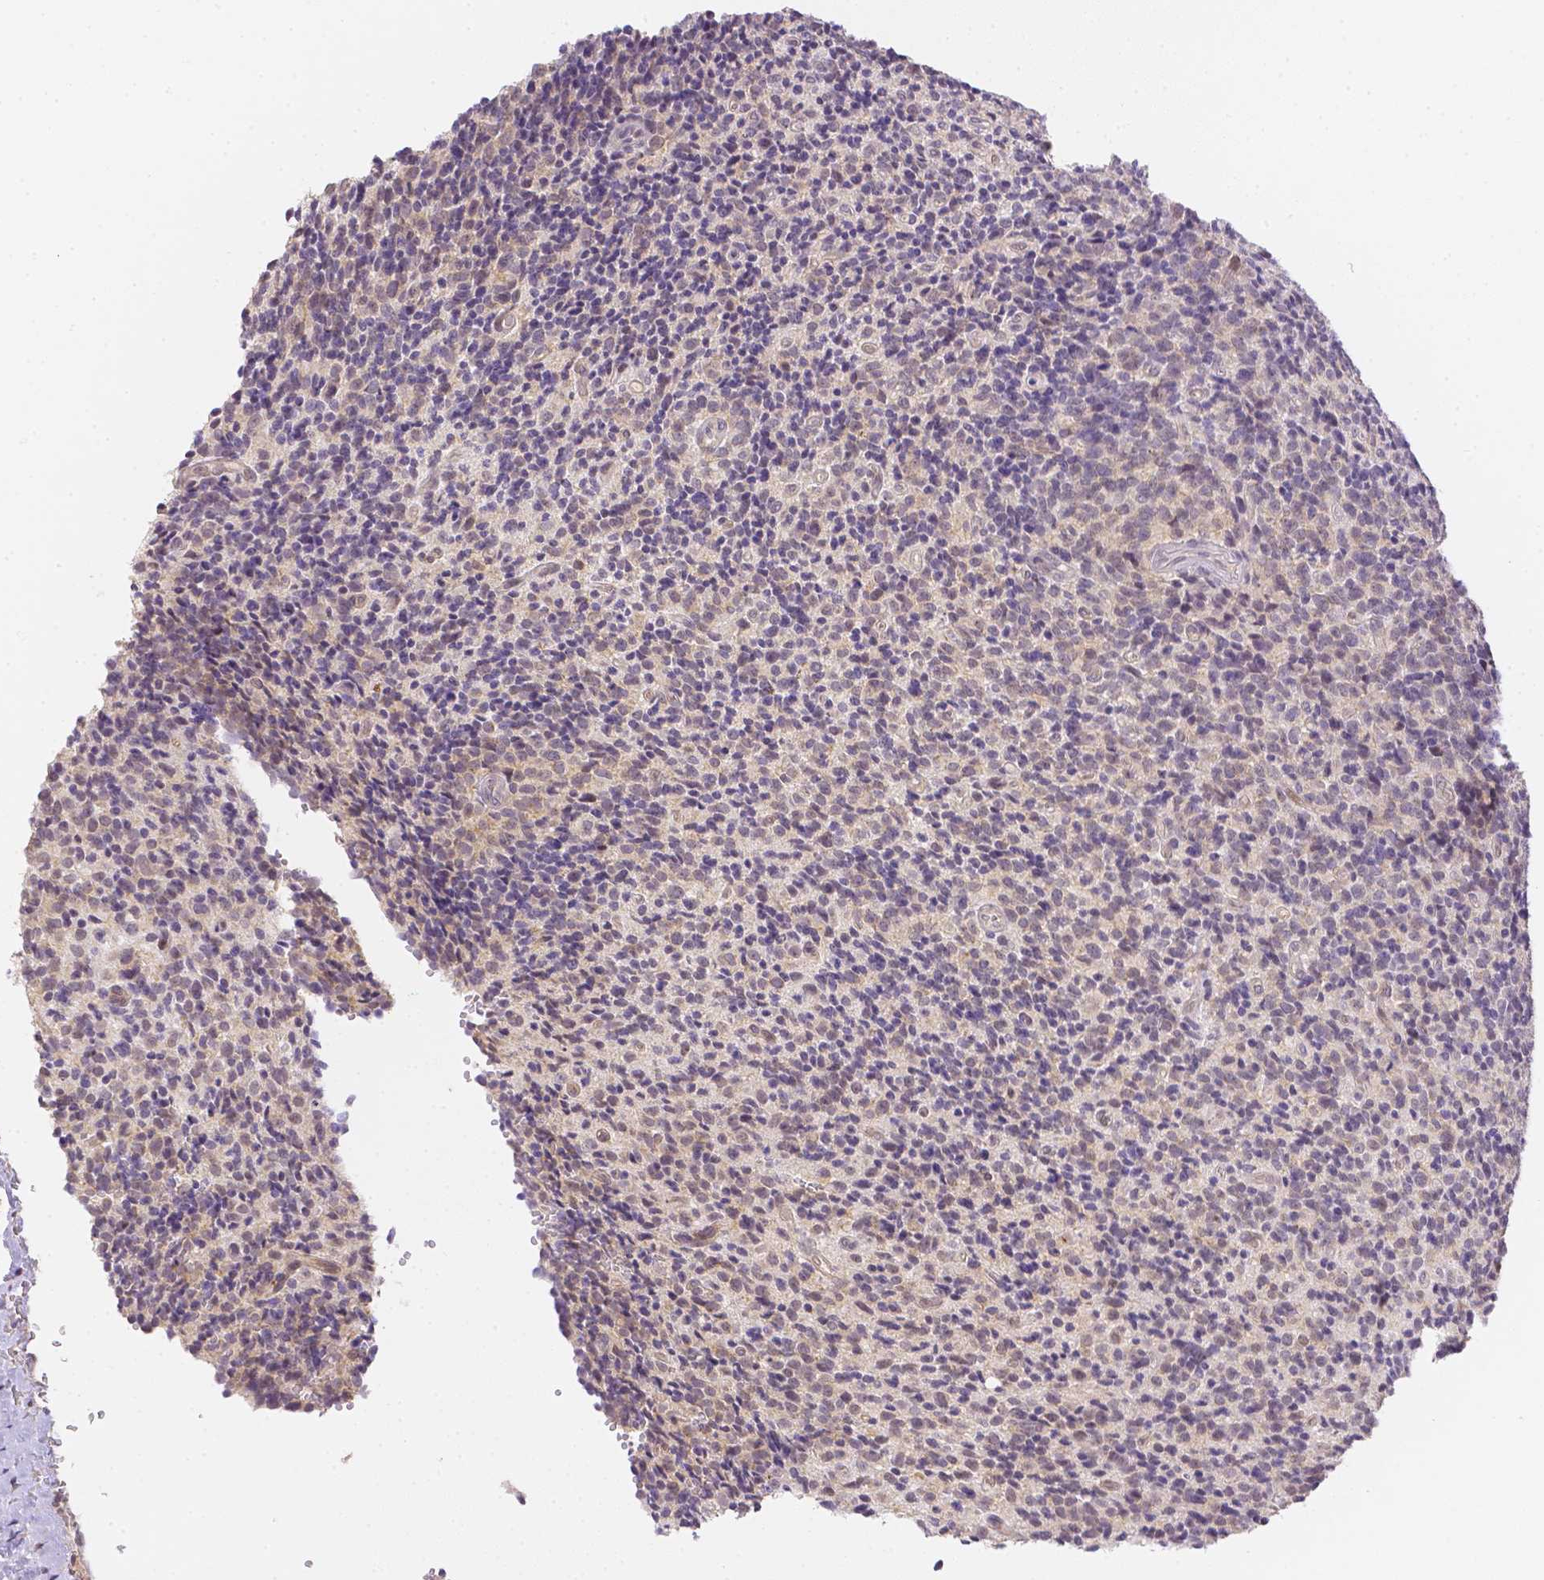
{"staining": {"intensity": "weak", "quantity": "<25%", "location": "nuclear"}, "tissue": "glioma", "cell_type": "Tumor cells", "image_type": "cancer", "snomed": [{"axis": "morphology", "description": "Glioma, malignant, High grade"}, {"axis": "topography", "description": "Brain"}], "caption": "Human malignant high-grade glioma stained for a protein using immunohistochemistry displays no positivity in tumor cells.", "gene": "ZNF280B", "patient": {"sex": "male", "age": 76}}